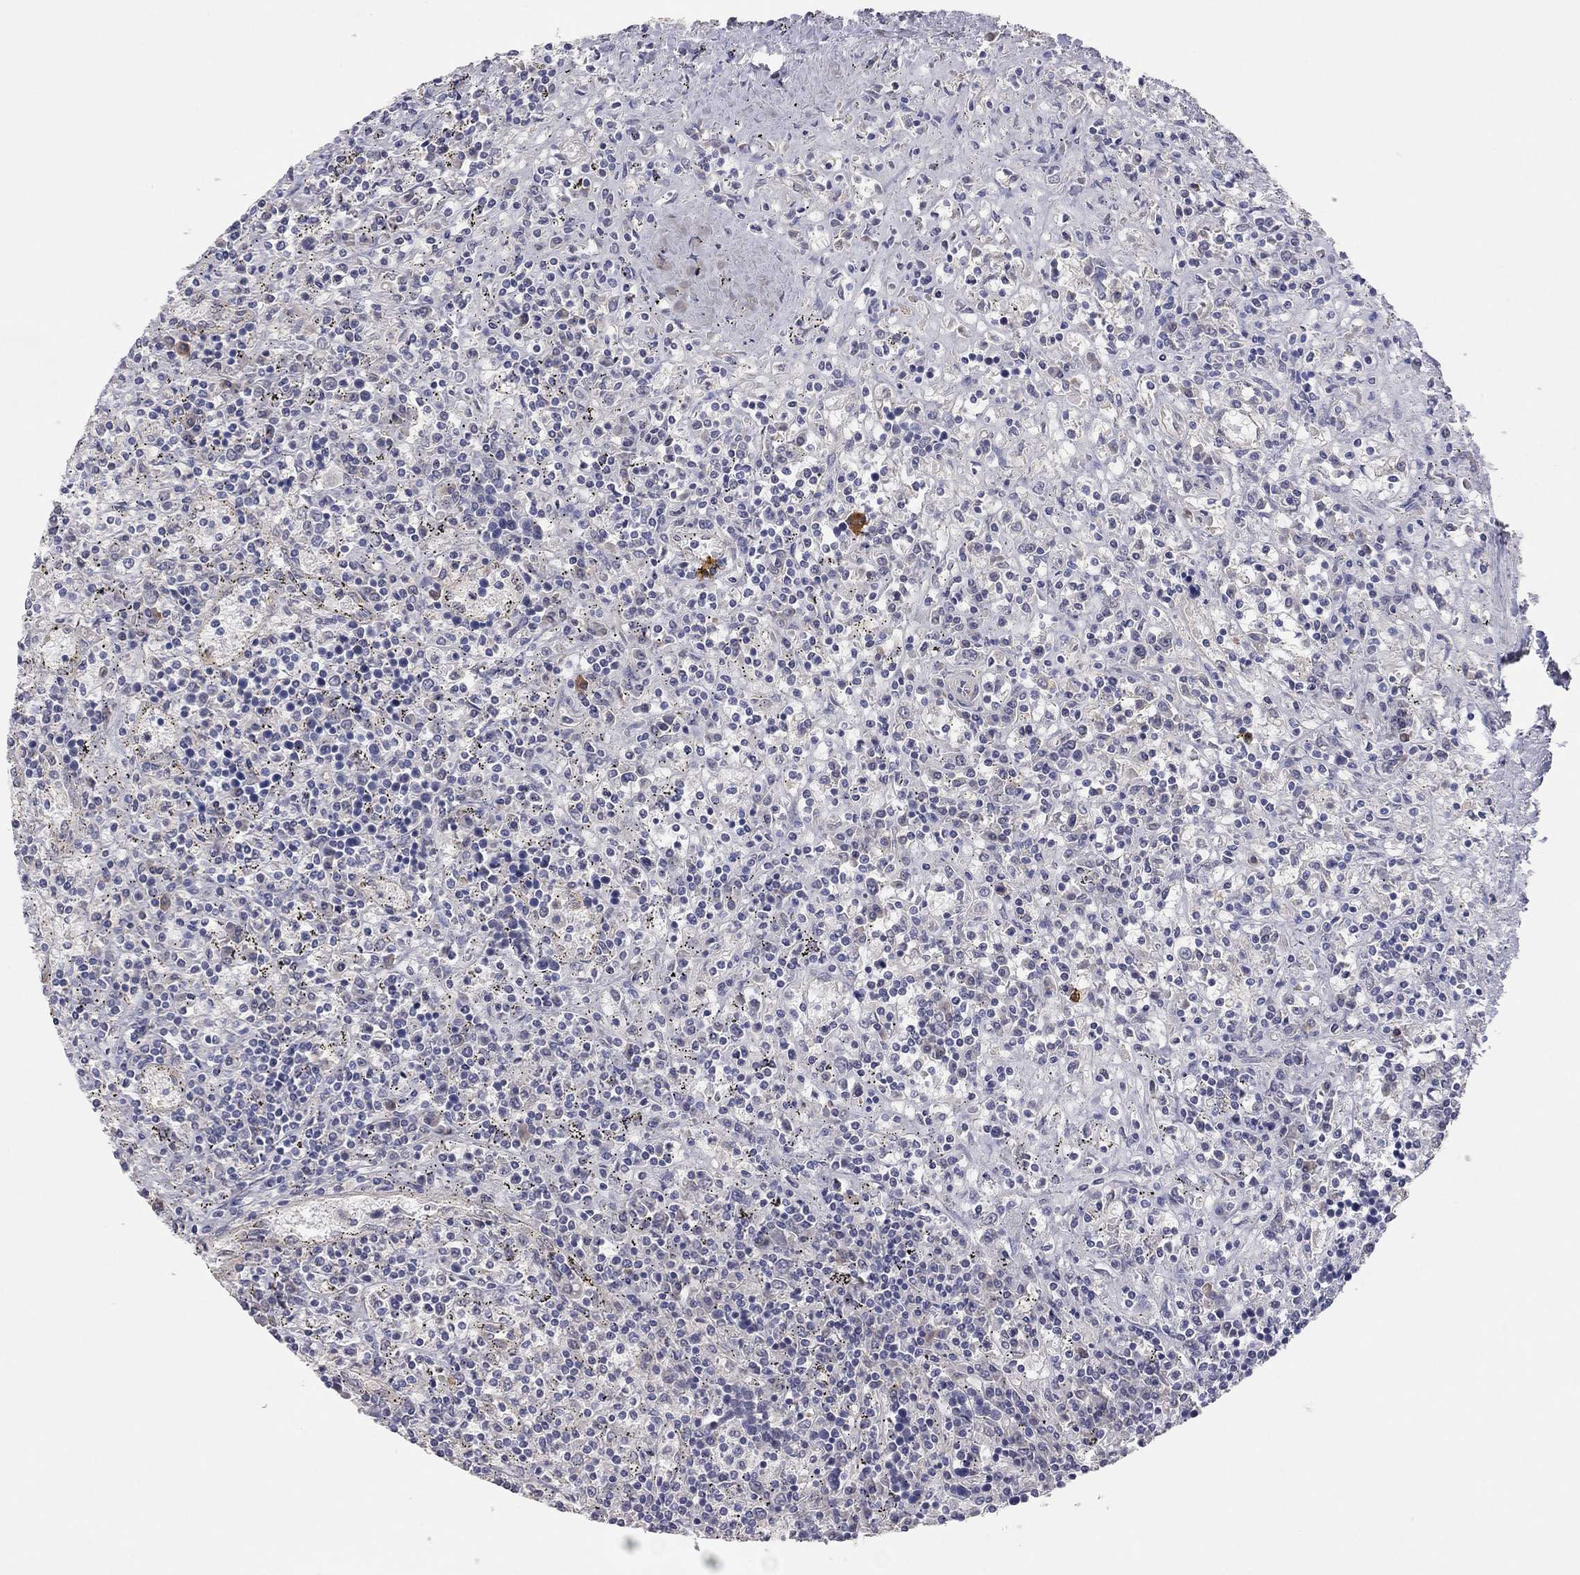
{"staining": {"intensity": "negative", "quantity": "none", "location": "none"}, "tissue": "lymphoma", "cell_type": "Tumor cells", "image_type": "cancer", "snomed": [{"axis": "morphology", "description": "Malignant lymphoma, non-Hodgkin's type, Low grade"}, {"axis": "topography", "description": "Spleen"}], "caption": "High power microscopy photomicrograph of an immunohistochemistry histopathology image of malignant lymphoma, non-Hodgkin's type (low-grade), revealing no significant positivity in tumor cells.", "gene": "KCNB1", "patient": {"sex": "male", "age": 62}}